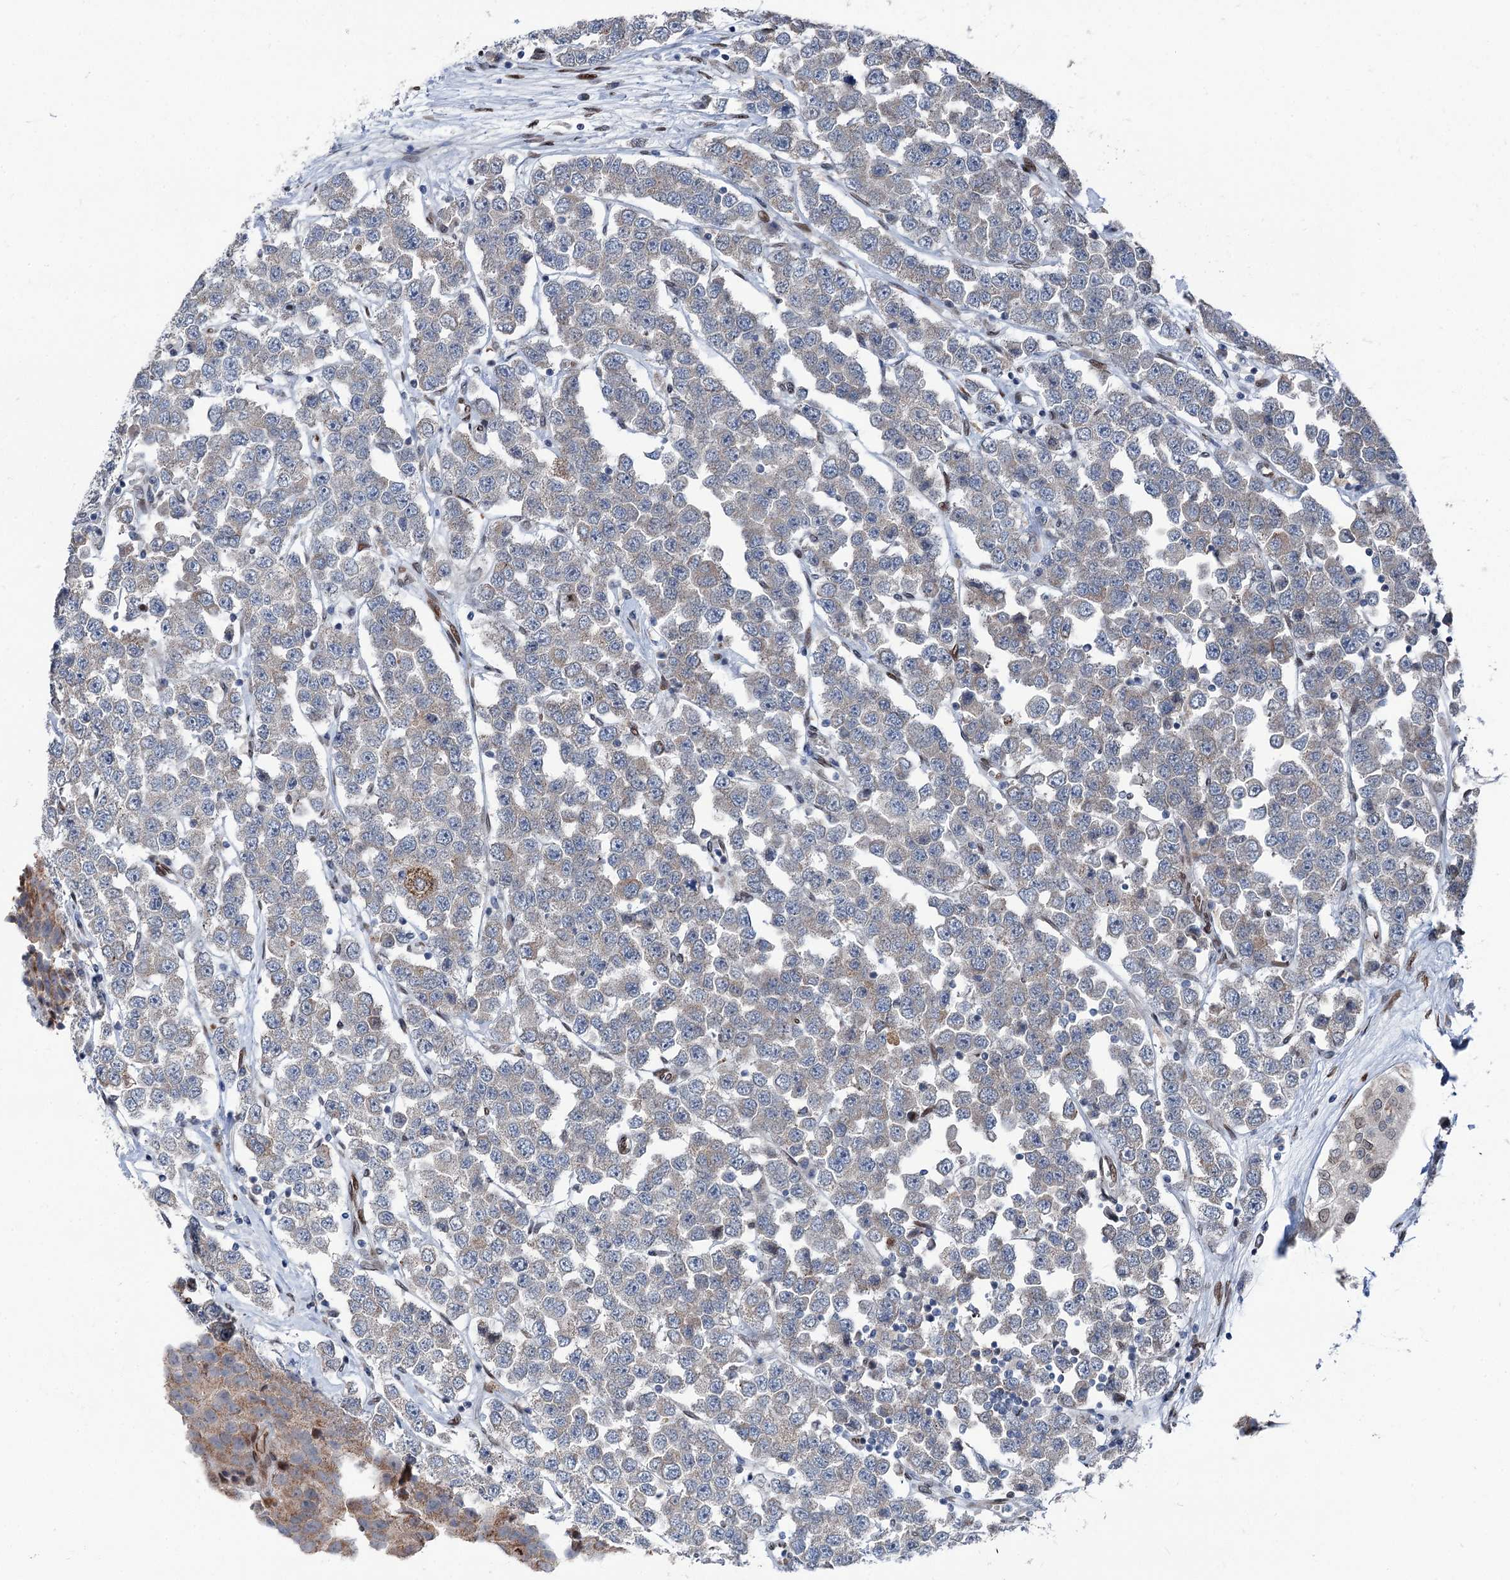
{"staining": {"intensity": "weak", "quantity": "<25%", "location": "cytoplasmic/membranous"}, "tissue": "testis cancer", "cell_type": "Tumor cells", "image_type": "cancer", "snomed": [{"axis": "morphology", "description": "Seminoma, NOS"}, {"axis": "topography", "description": "Testis"}], "caption": "This is an IHC photomicrograph of human testis cancer. There is no staining in tumor cells.", "gene": "MRPL14", "patient": {"sex": "male", "age": 28}}